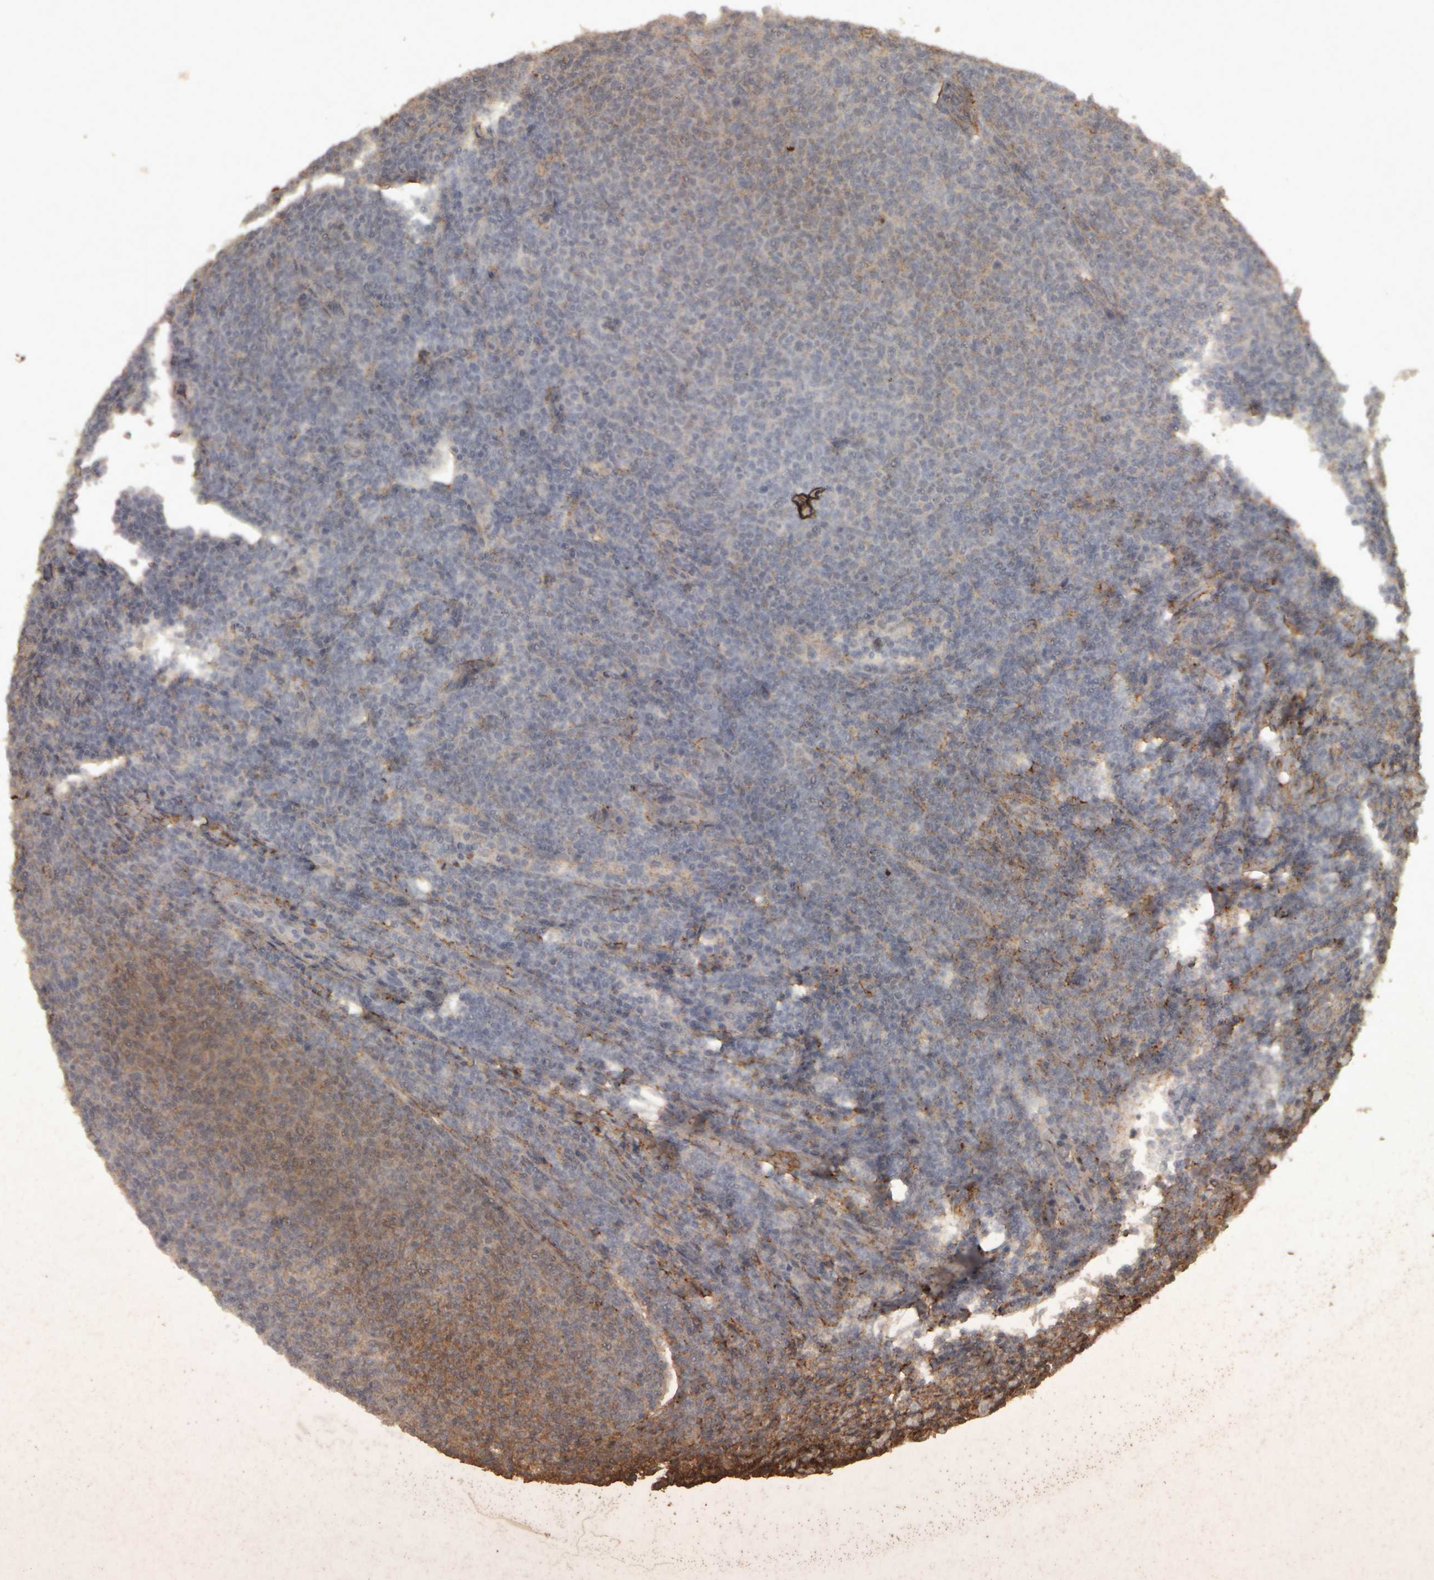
{"staining": {"intensity": "moderate", "quantity": "<25%", "location": "cytoplasmic/membranous"}, "tissue": "lymphoma", "cell_type": "Tumor cells", "image_type": "cancer", "snomed": [{"axis": "morphology", "description": "Malignant lymphoma, non-Hodgkin's type, Low grade"}, {"axis": "topography", "description": "Lymph node"}], "caption": "This is an image of IHC staining of malignant lymphoma, non-Hodgkin's type (low-grade), which shows moderate staining in the cytoplasmic/membranous of tumor cells.", "gene": "ACO1", "patient": {"sex": "male", "age": 66}}